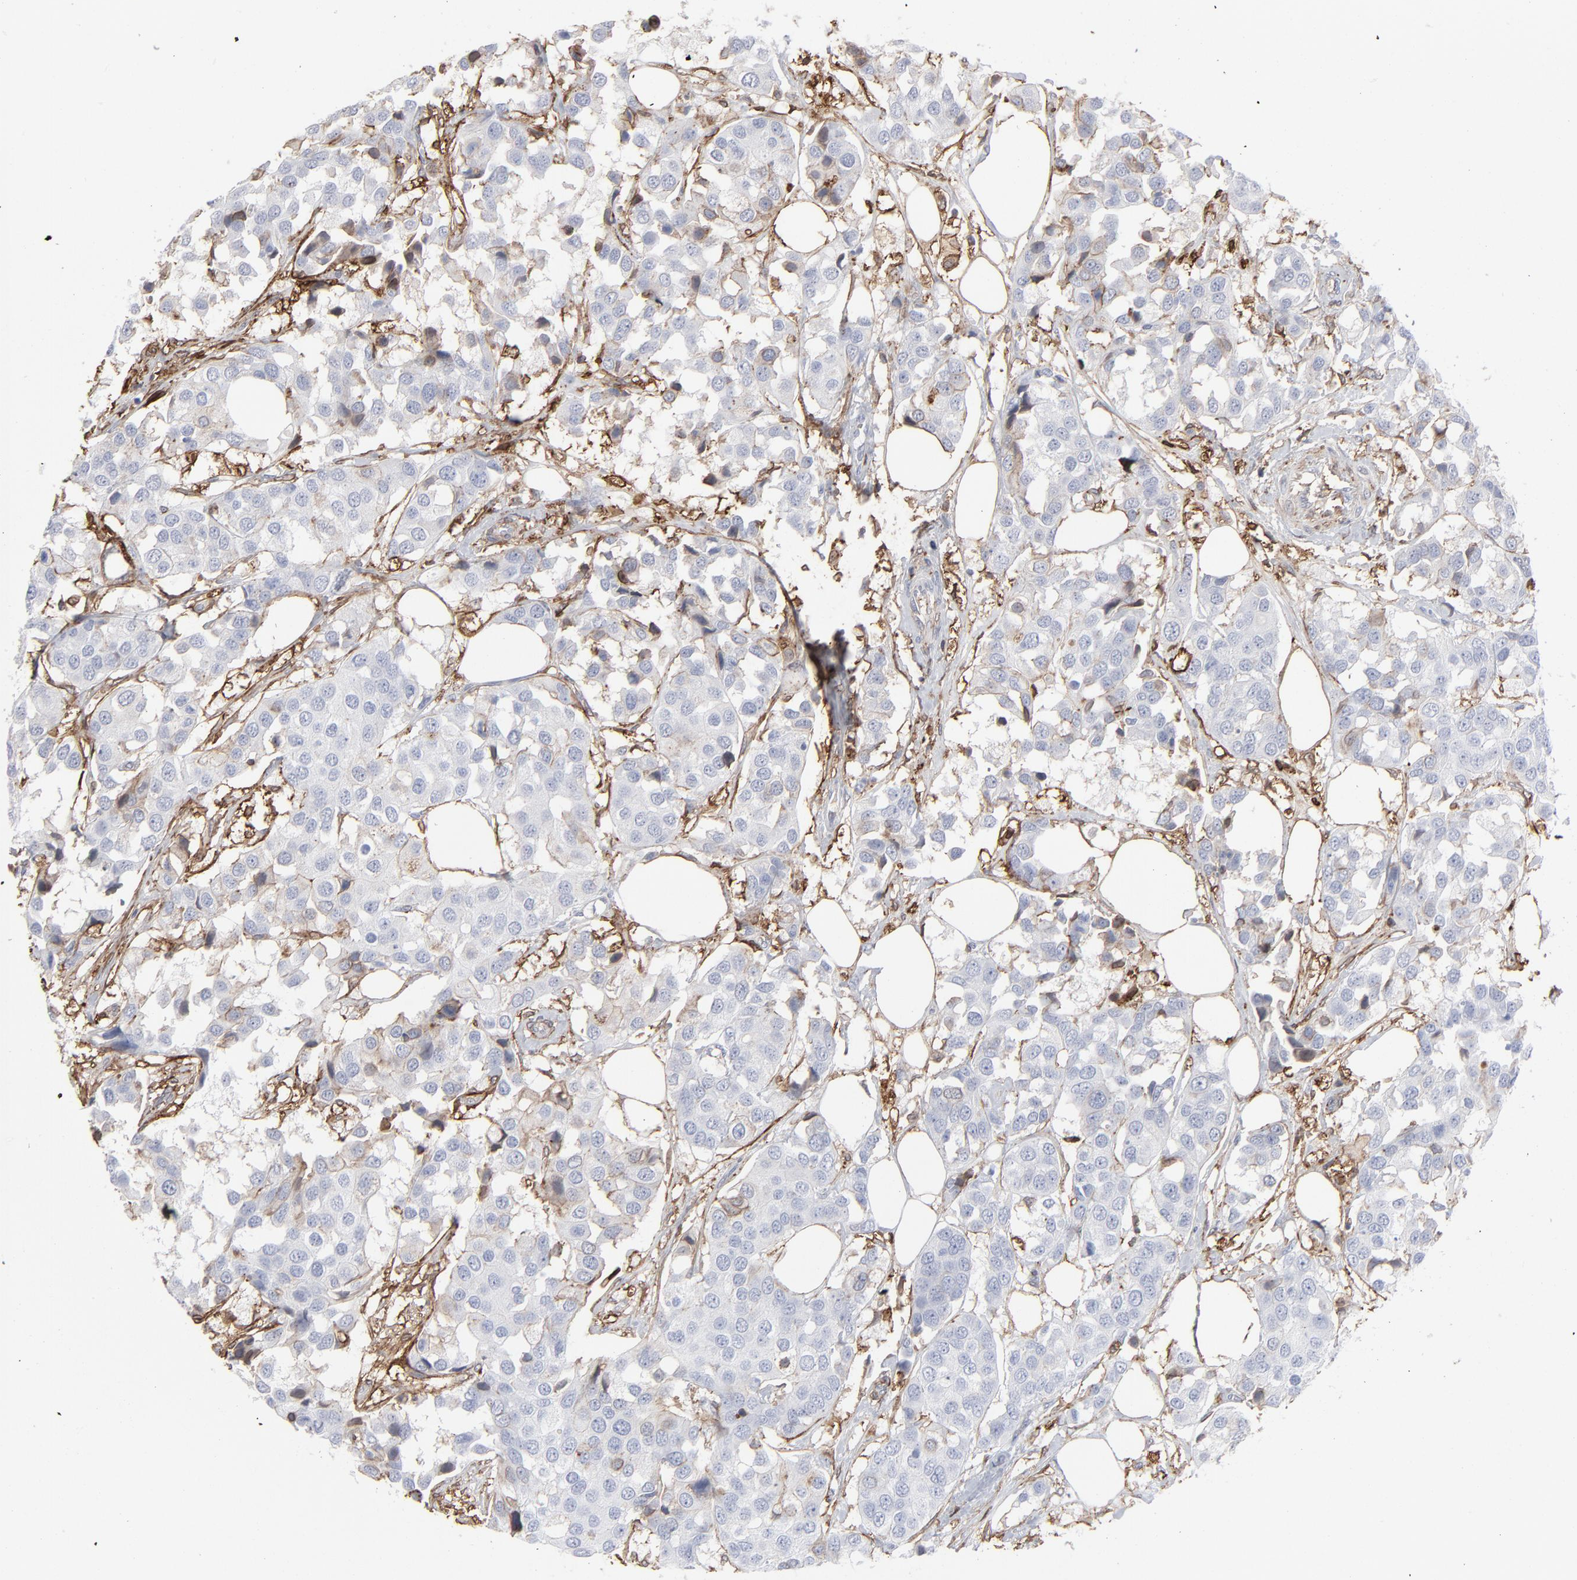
{"staining": {"intensity": "weak", "quantity": "<25%", "location": "cytoplasmic/membranous"}, "tissue": "breast cancer", "cell_type": "Tumor cells", "image_type": "cancer", "snomed": [{"axis": "morphology", "description": "Duct carcinoma"}, {"axis": "topography", "description": "Breast"}], "caption": "Tumor cells show no significant expression in breast infiltrating ductal carcinoma.", "gene": "ANXA5", "patient": {"sex": "female", "age": 80}}